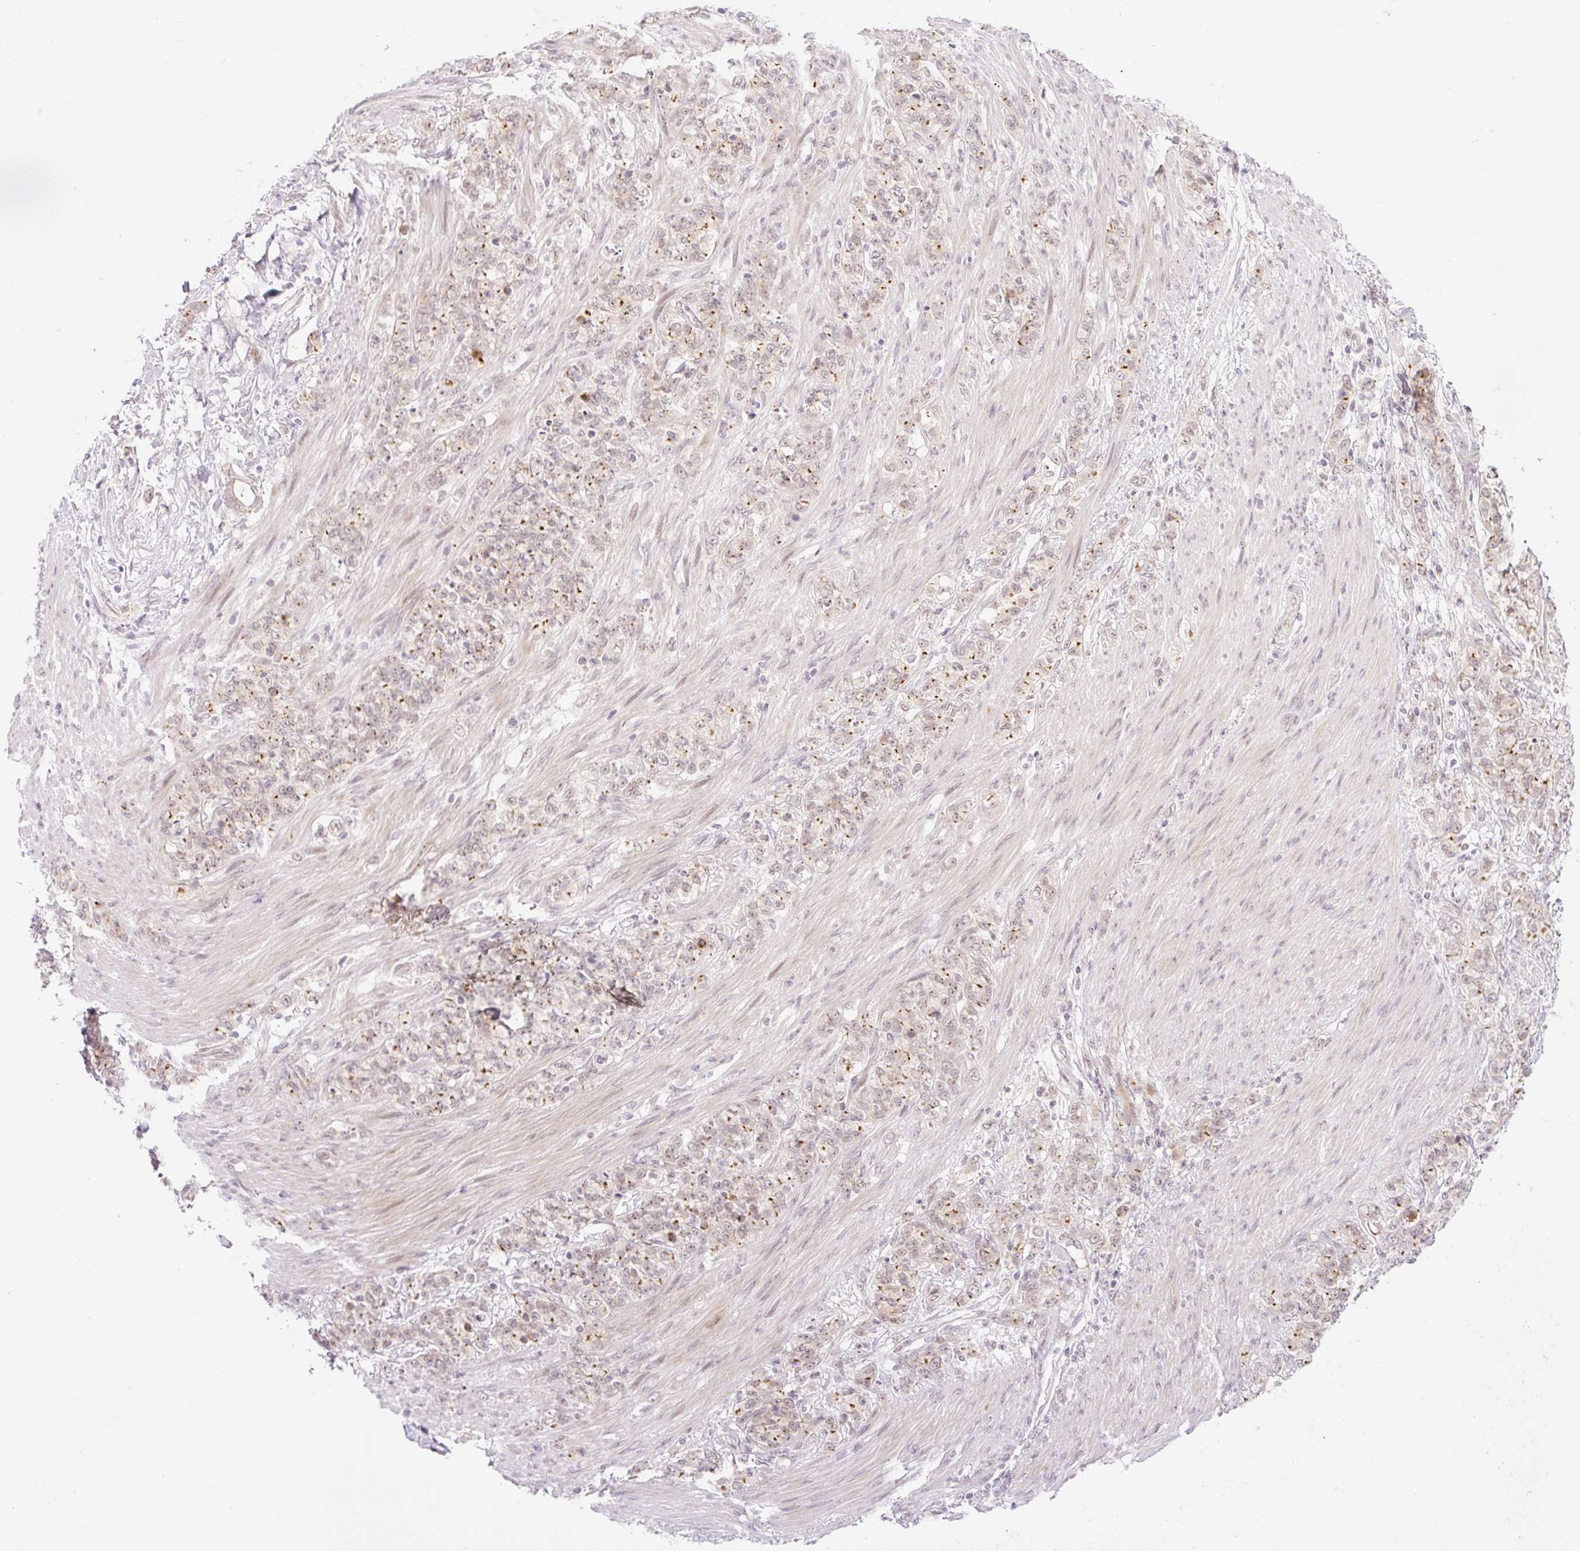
{"staining": {"intensity": "moderate", "quantity": "25%-75%", "location": "cytoplasmic/membranous,nuclear"}, "tissue": "stomach cancer", "cell_type": "Tumor cells", "image_type": "cancer", "snomed": [{"axis": "morphology", "description": "Adenocarcinoma, NOS"}, {"axis": "topography", "description": "Stomach"}], "caption": "Protein staining by immunohistochemistry shows moderate cytoplasmic/membranous and nuclear expression in about 25%-75% of tumor cells in stomach adenocarcinoma.", "gene": "ICE1", "patient": {"sex": "female", "age": 79}}